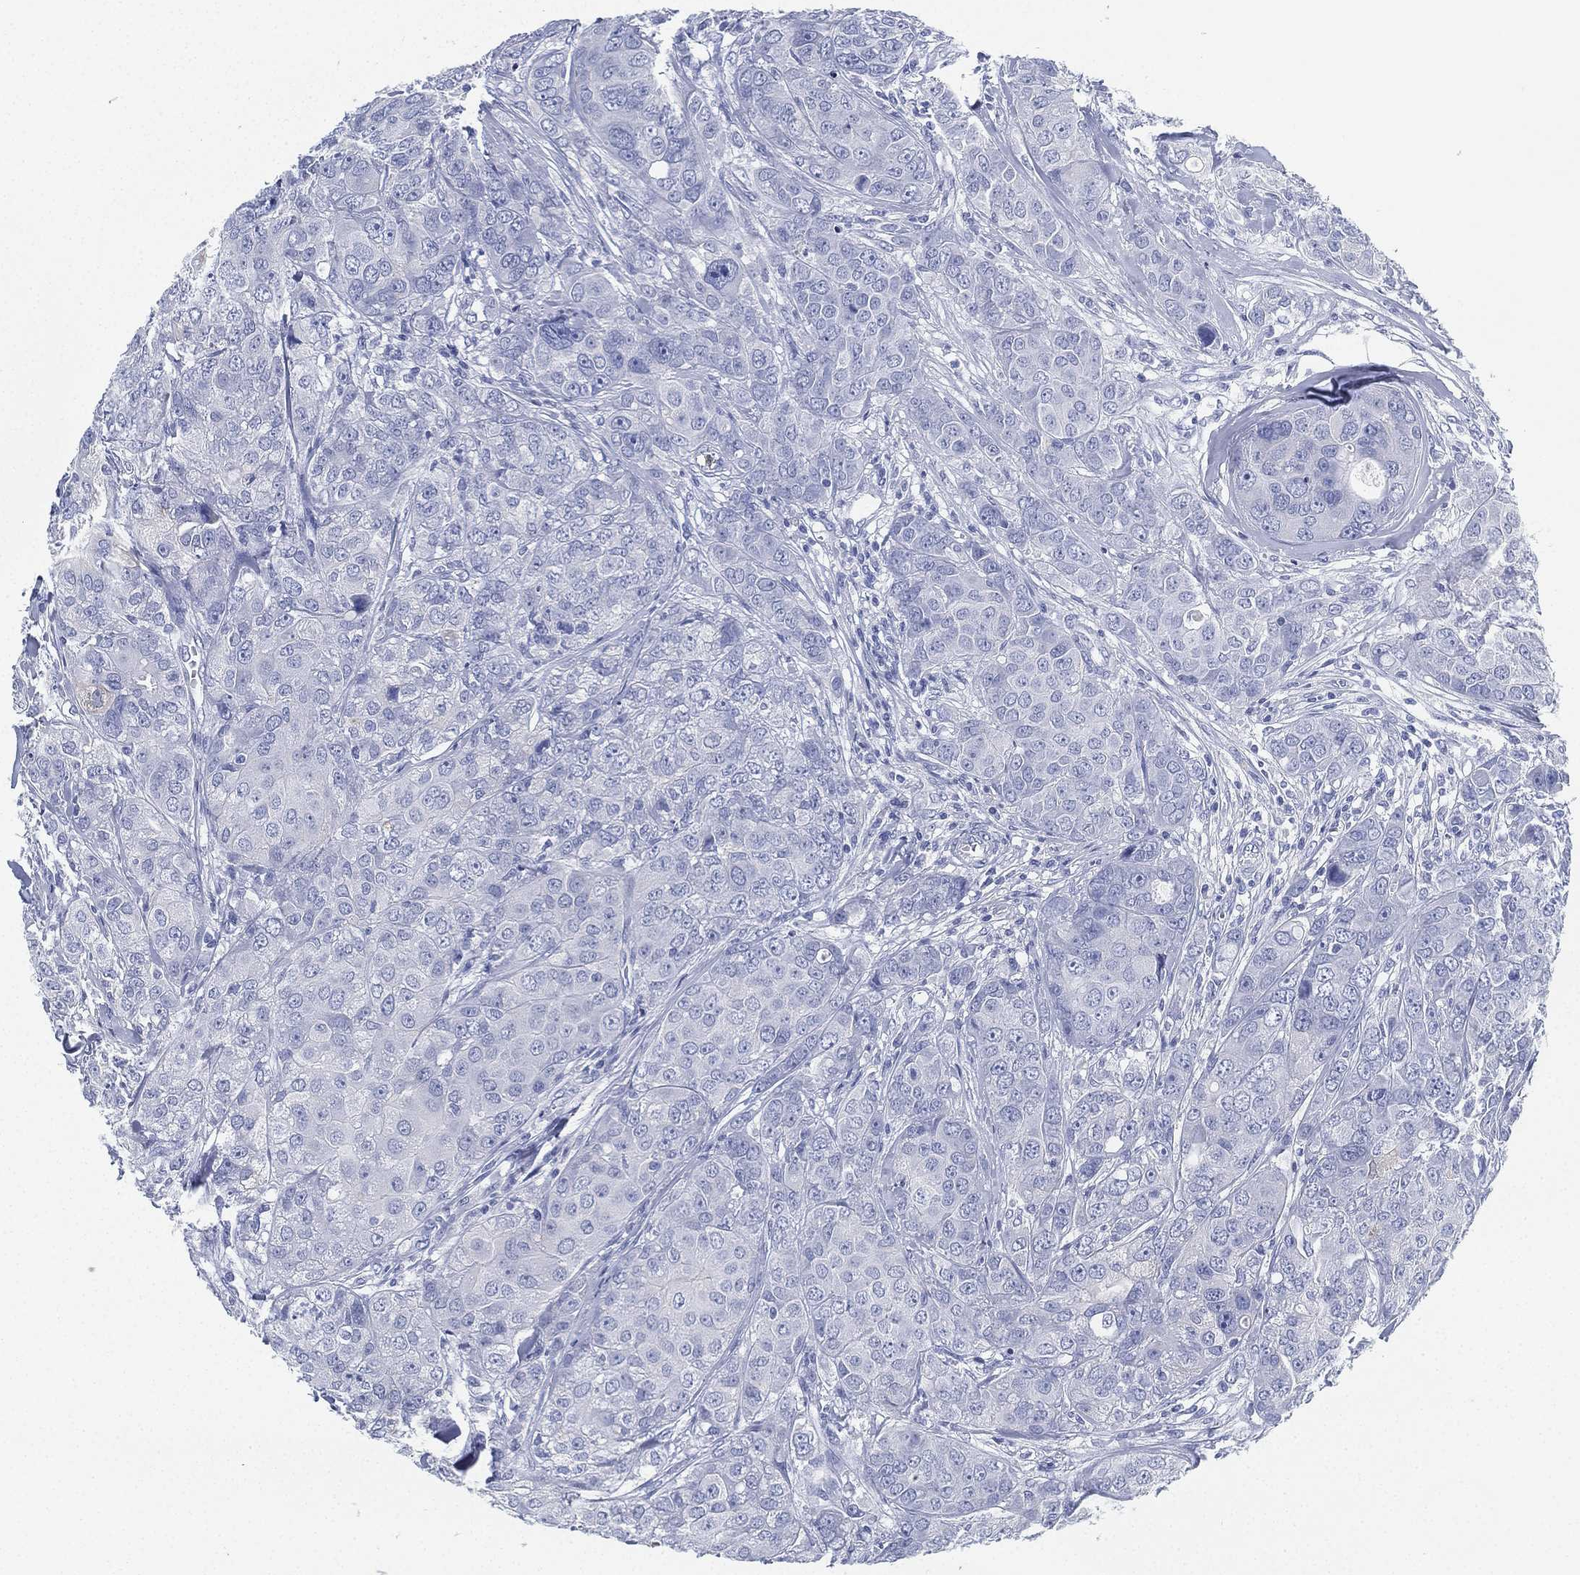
{"staining": {"intensity": "negative", "quantity": "none", "location": "none"}, "tissue": "breast cancer", "cell_type": "Tumor cells", "image_type": "cancer", "snomed": [{"axis": "morphology", "description": "Duct carcinoma"}, {"axis": "topography", "description": "Breast"}], "caption": "IHC micrograph of breast cancer stained for a protein (brown), which reveals no staining in tumor cells.", "gene": "DEFB121", "patient": {"sex": "female", "age": 43}}